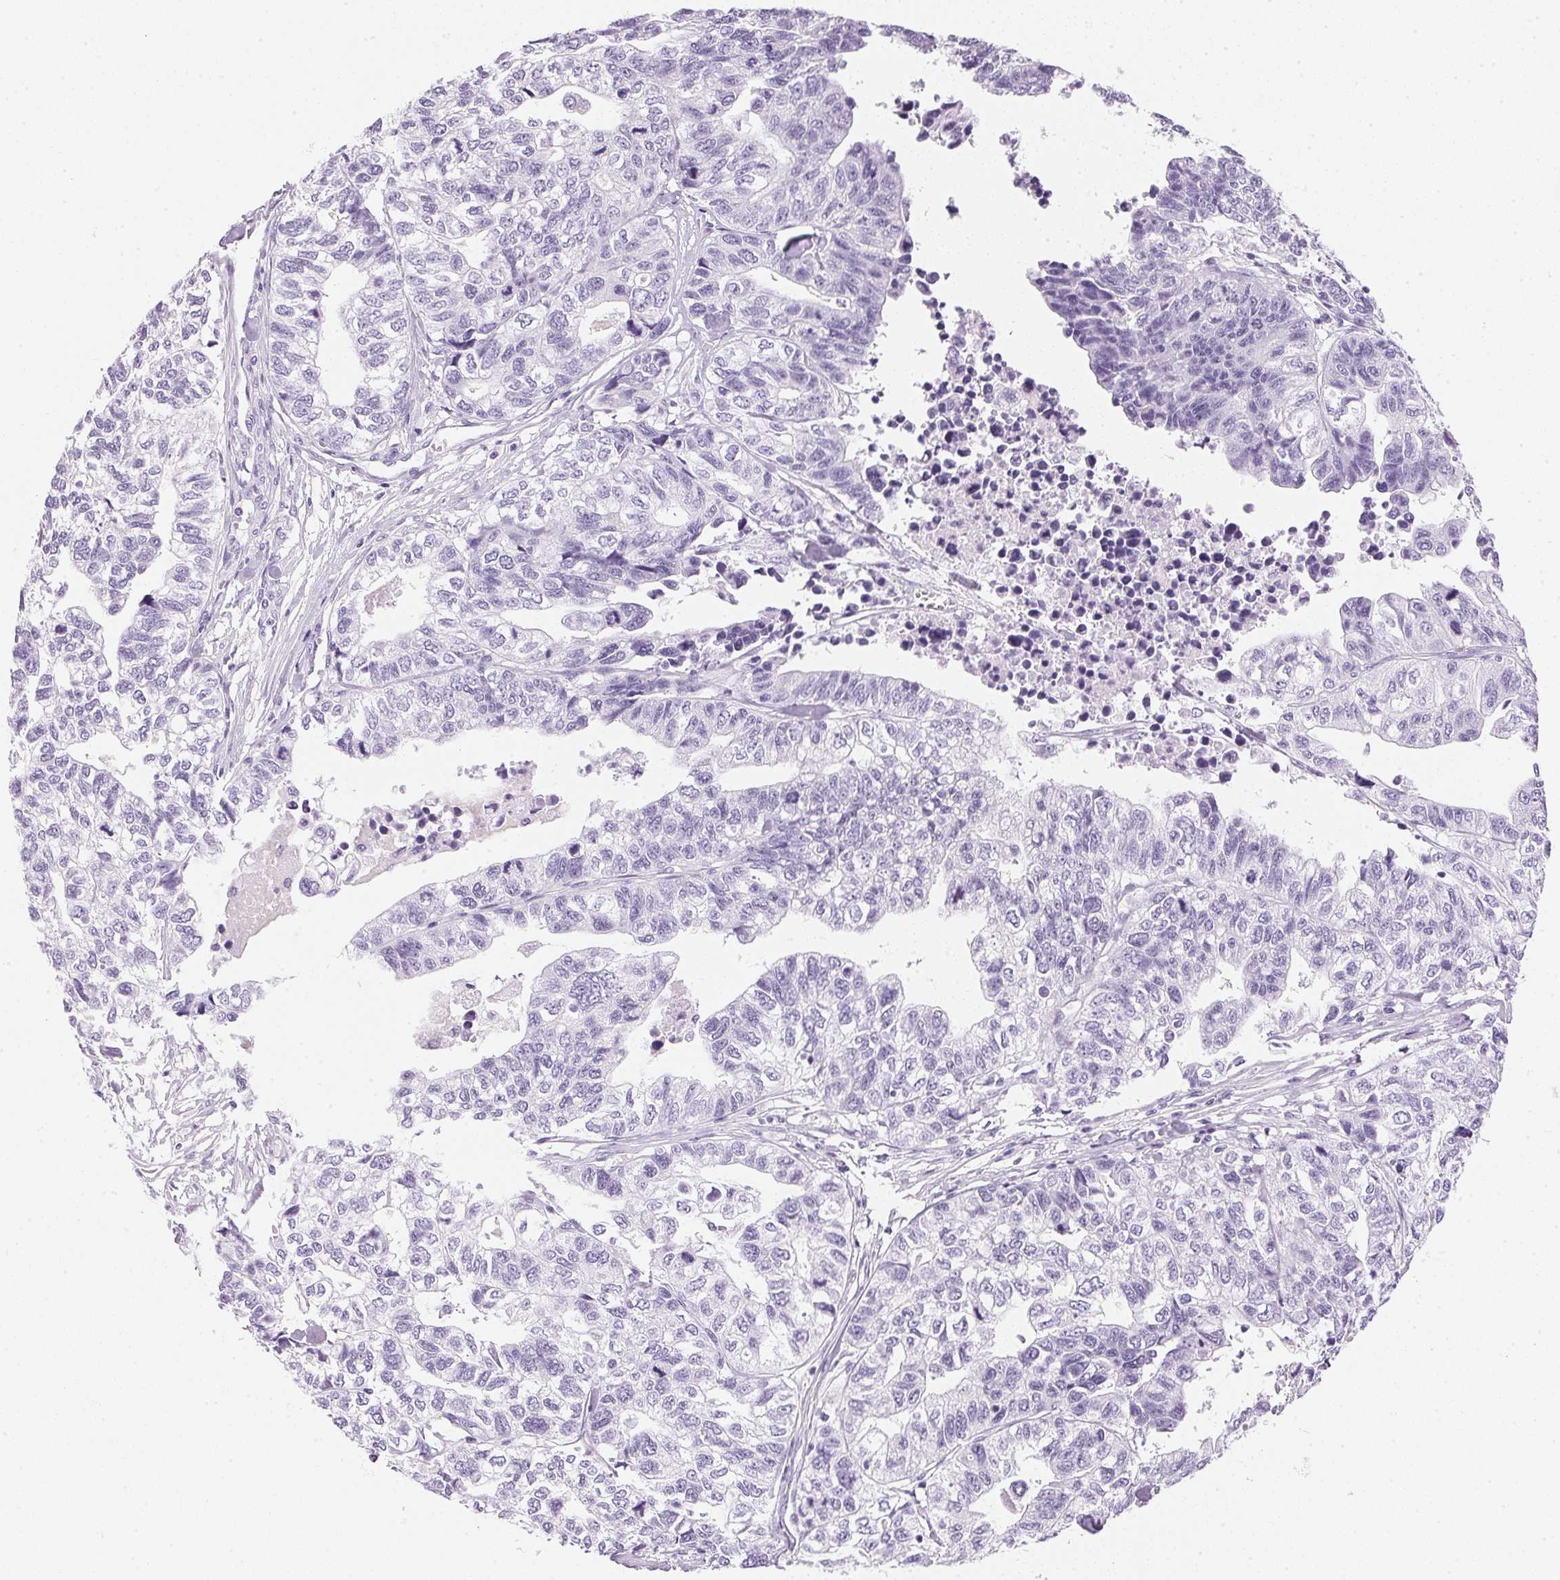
{"staining": {"intensity": "negative", "quantity": "none", "location": "none"}, "tissue": "stomach cancer", "cell_type": "Tumor cells", "image_type": "cancer", "snomed": [{"axis": "morphology", "description": "Adenocarcinoma, NOS"}, {"axis": "topography", "description": "Stomach, upper"}], "caption": "High magnification brightfield microscopy of stomach adenocarcinoma stained with DAB (brown) and counterstained with hematoxylin (blue): tumor cells show no significant positivity. (DAB (3,3'-diaminobenzidine) IHC, high magnification).", "gene": "IGFBP1", "patient": {"sex": "female", "age": 67}}